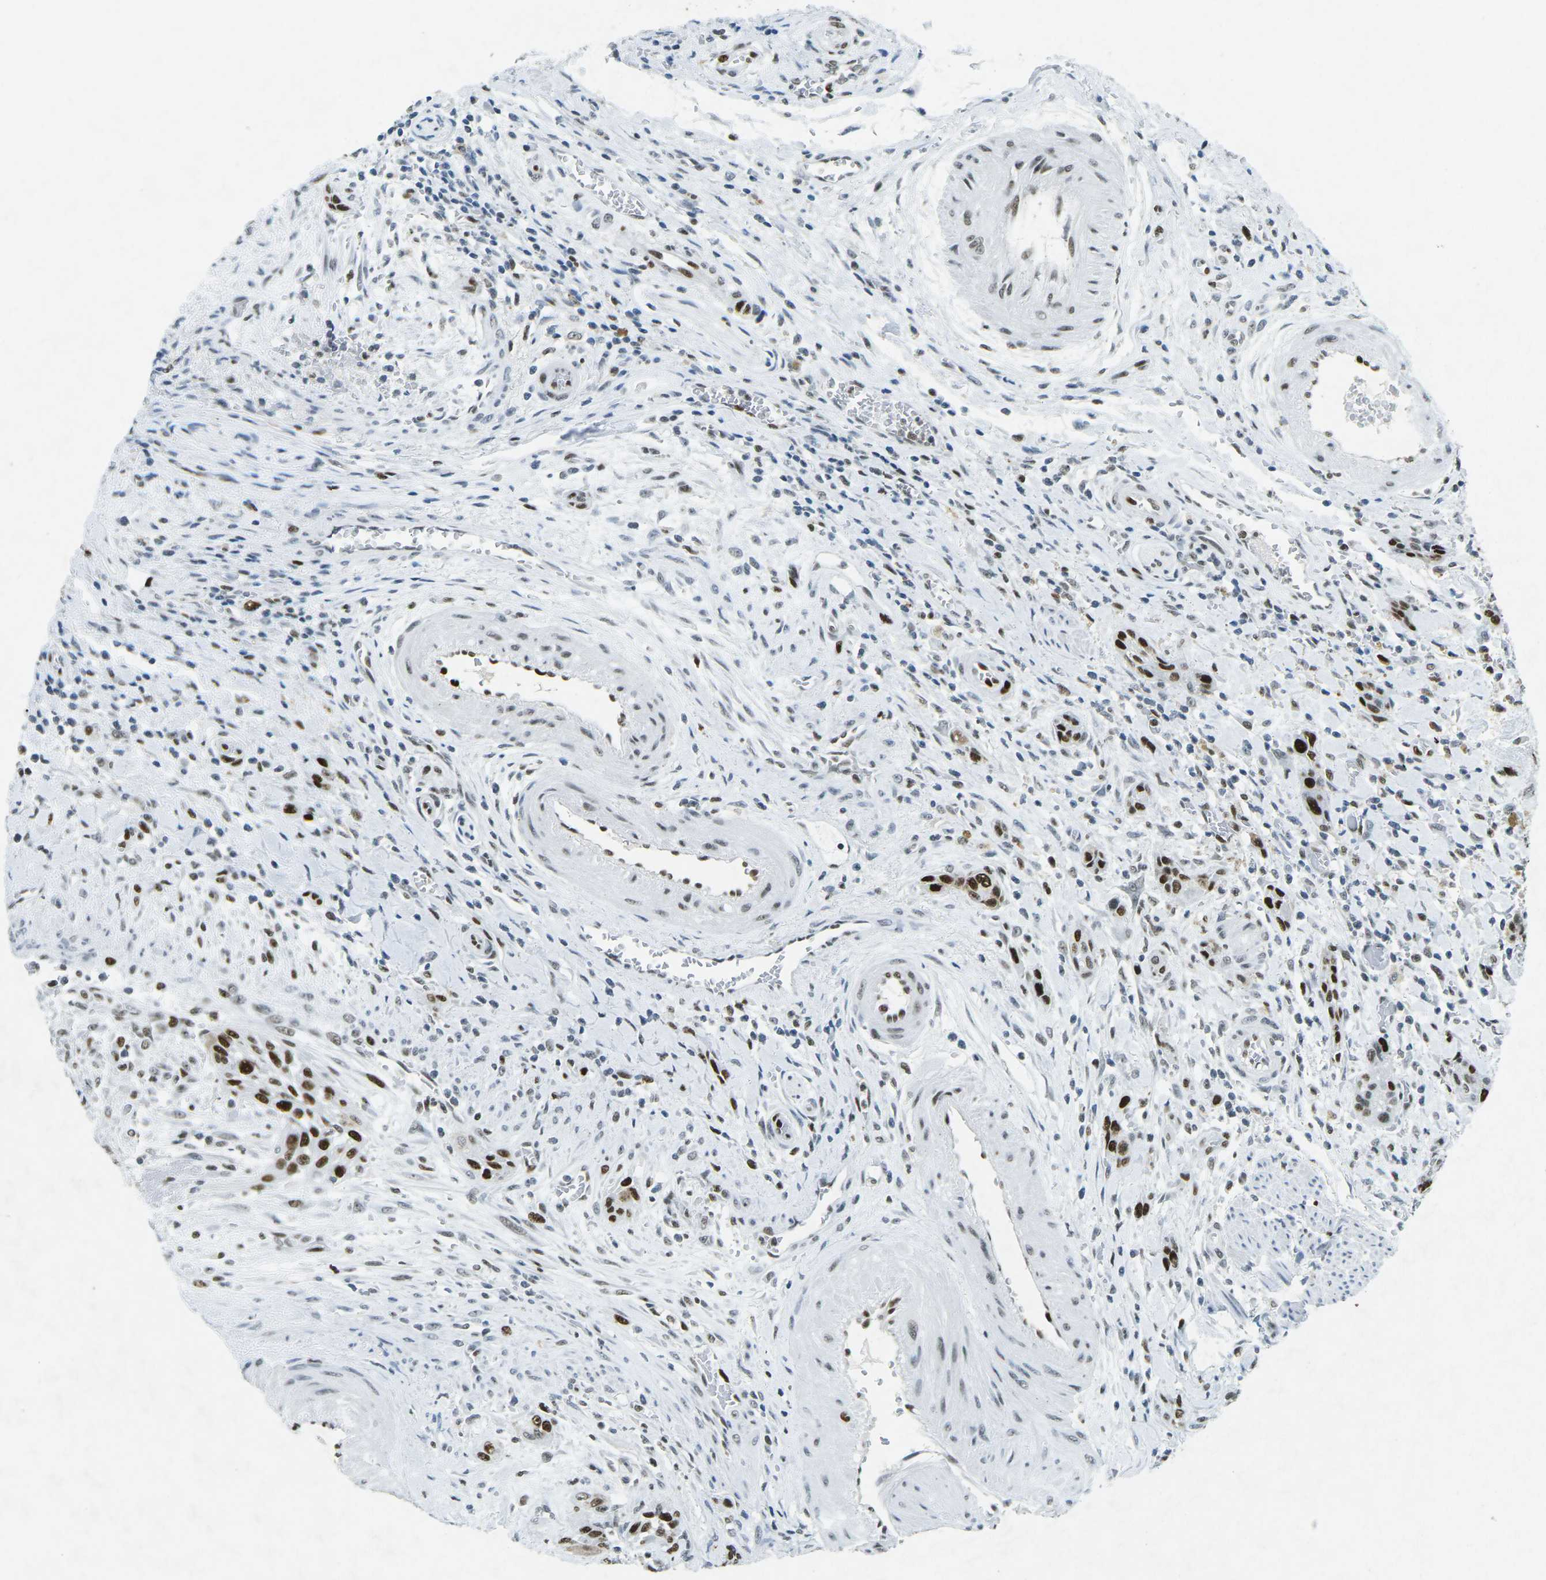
{"staining": {"intensity": "strong", "quantity": ">75%", "location": "nuclear"}, "tissue": "urothelial cancer", "cell_type": "Tumor cells", "image_type": "cancer", "snomed": [{"axis": "morphology", "description": "Urothelial carcinoma, High grade"}, {"axis": "topography", "description": "Urinary bladder"}], "caption": "Immunohistochemistry of human urothelial cancer shows high levels of strong nuclear staining in approximately >75% of tumor cells.", "gene": "RB1", "patient": {"sex": "male", "age": 35}}